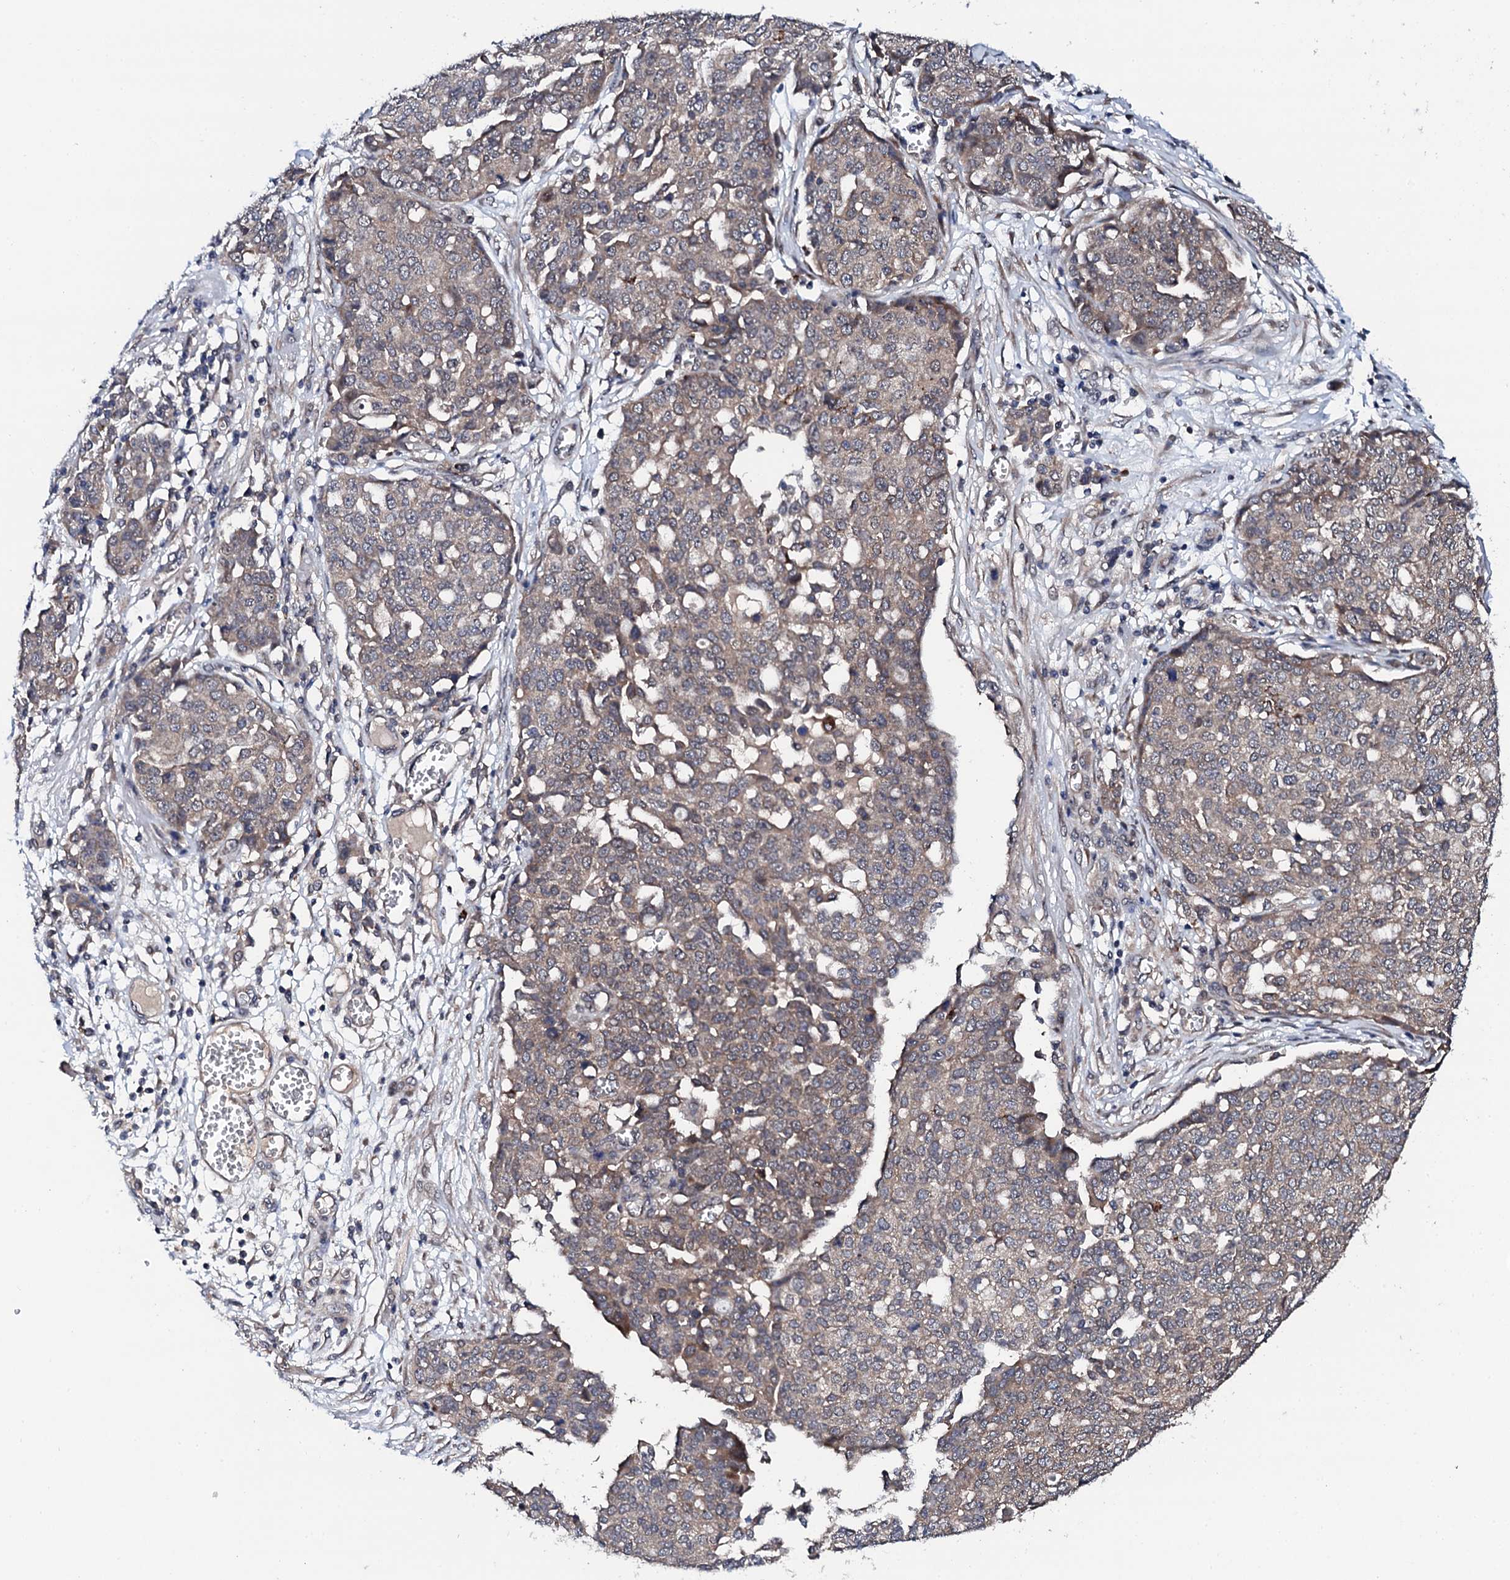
{"staining": {"intensity": "negative", "quantity": "none", "location": "none"}, "tissue": "ovarian cancer", "cell_type": "Tumor cells", "image_type": "cancer", "snomed": [{"axis": "morphology", "description": "Cystadenocarcinoma, serous, NOS"}, {"axis": "topography", "description": "Soft tissue"}, {"axis": "topography", "description": "Ovary"}], "caption": "Immunohistochemical staining of serous cystadenocarcinoma (ovarian) demonstrates no significant positivity in tumor cells.", "gene": "IP6K1", "patient": {"sex": "female", "age": 57}}